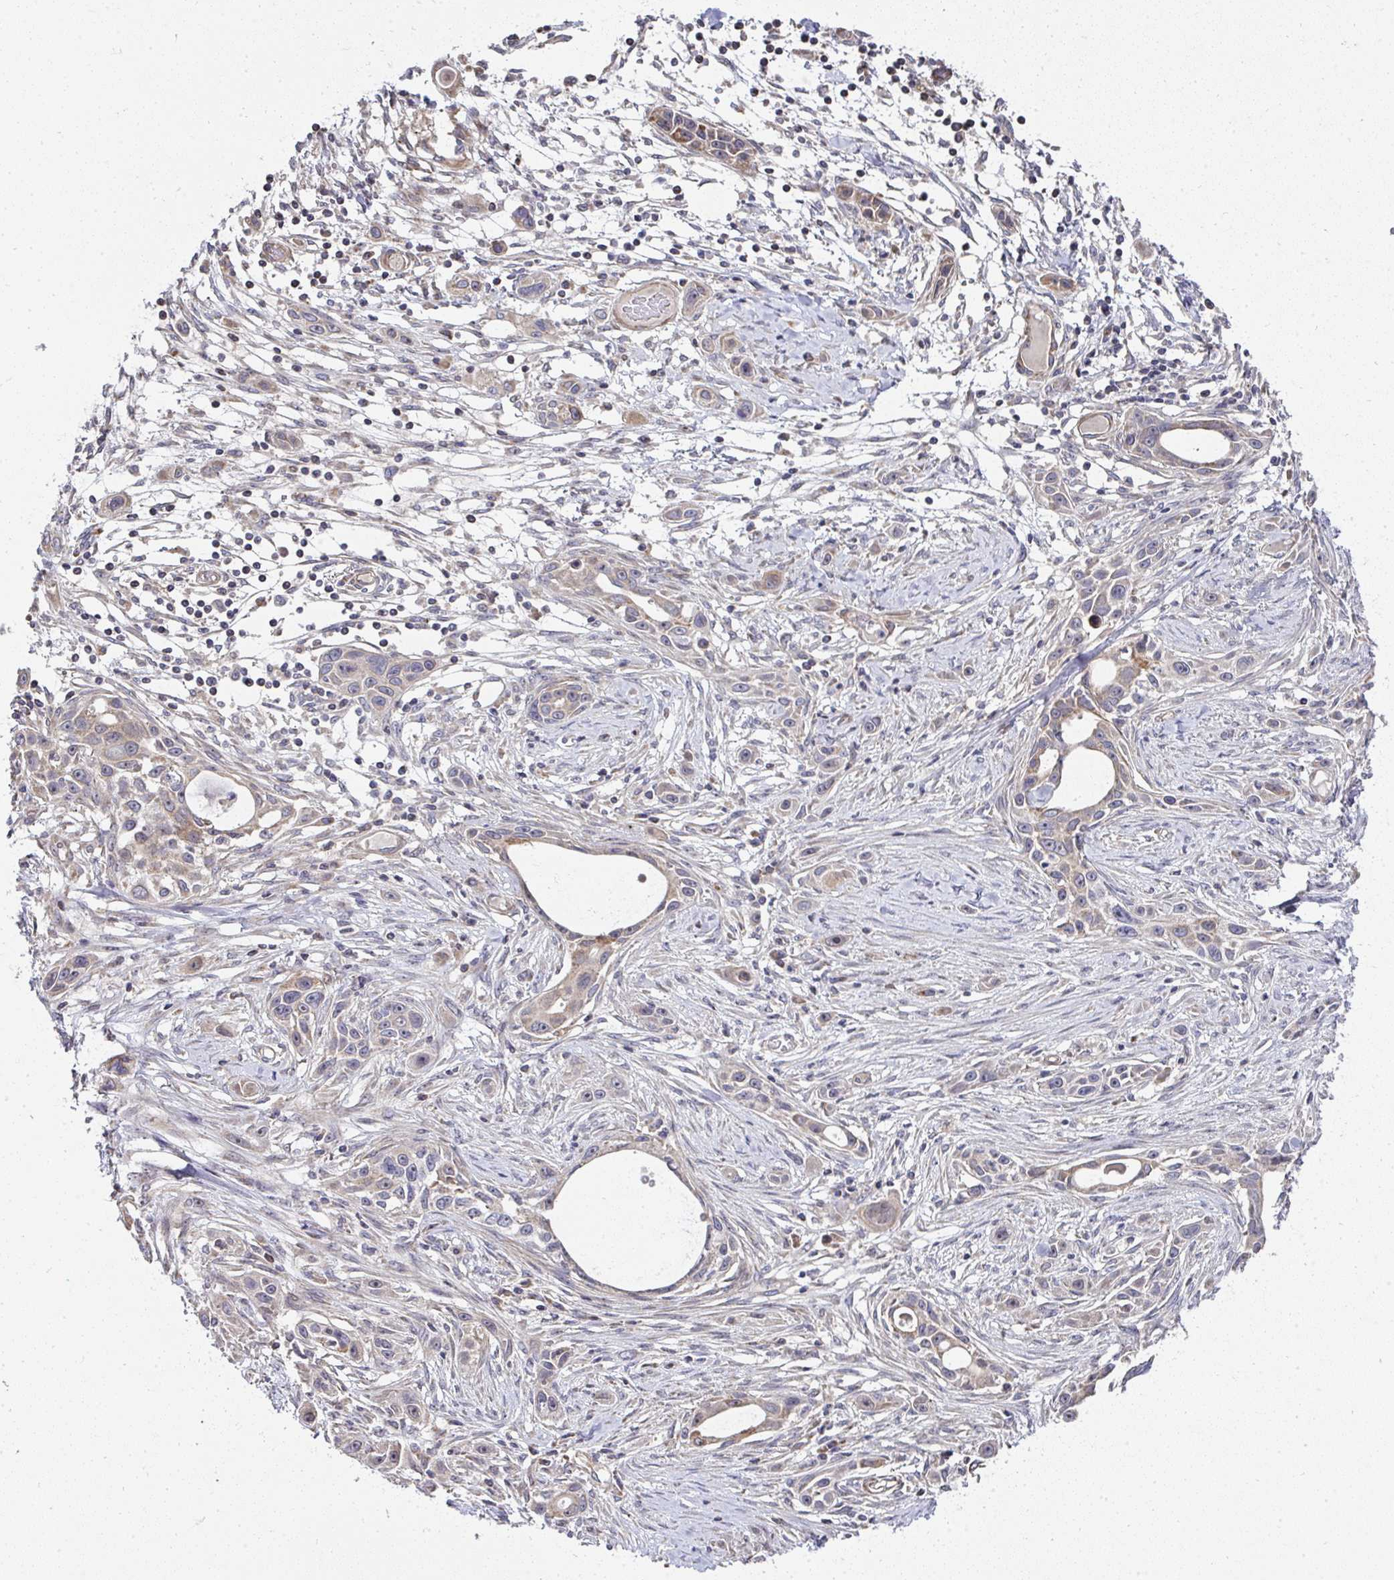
{"staining": {"intensity": "moderate", "quantity": "<25%", "location": "cytoplasmic/membranous"}, "tissue": "skin cancer", "cell_type": "Tumor cells", "image_type": "cancer", "snomed": [{"axis": "morphology", "description": "Squamous cell carcinoma, NOS"}, {"axis": "topography", "description": "Skin"}], "caption": "Immunohistochemical staining of human squamous cell carcinoma (skin) shows moderate cytoplasmic/membranous protein staining in approximately <25% of tumor cells.", "gene": "AGTPBP1", "patient": {"sex": "female", "age": 69}}